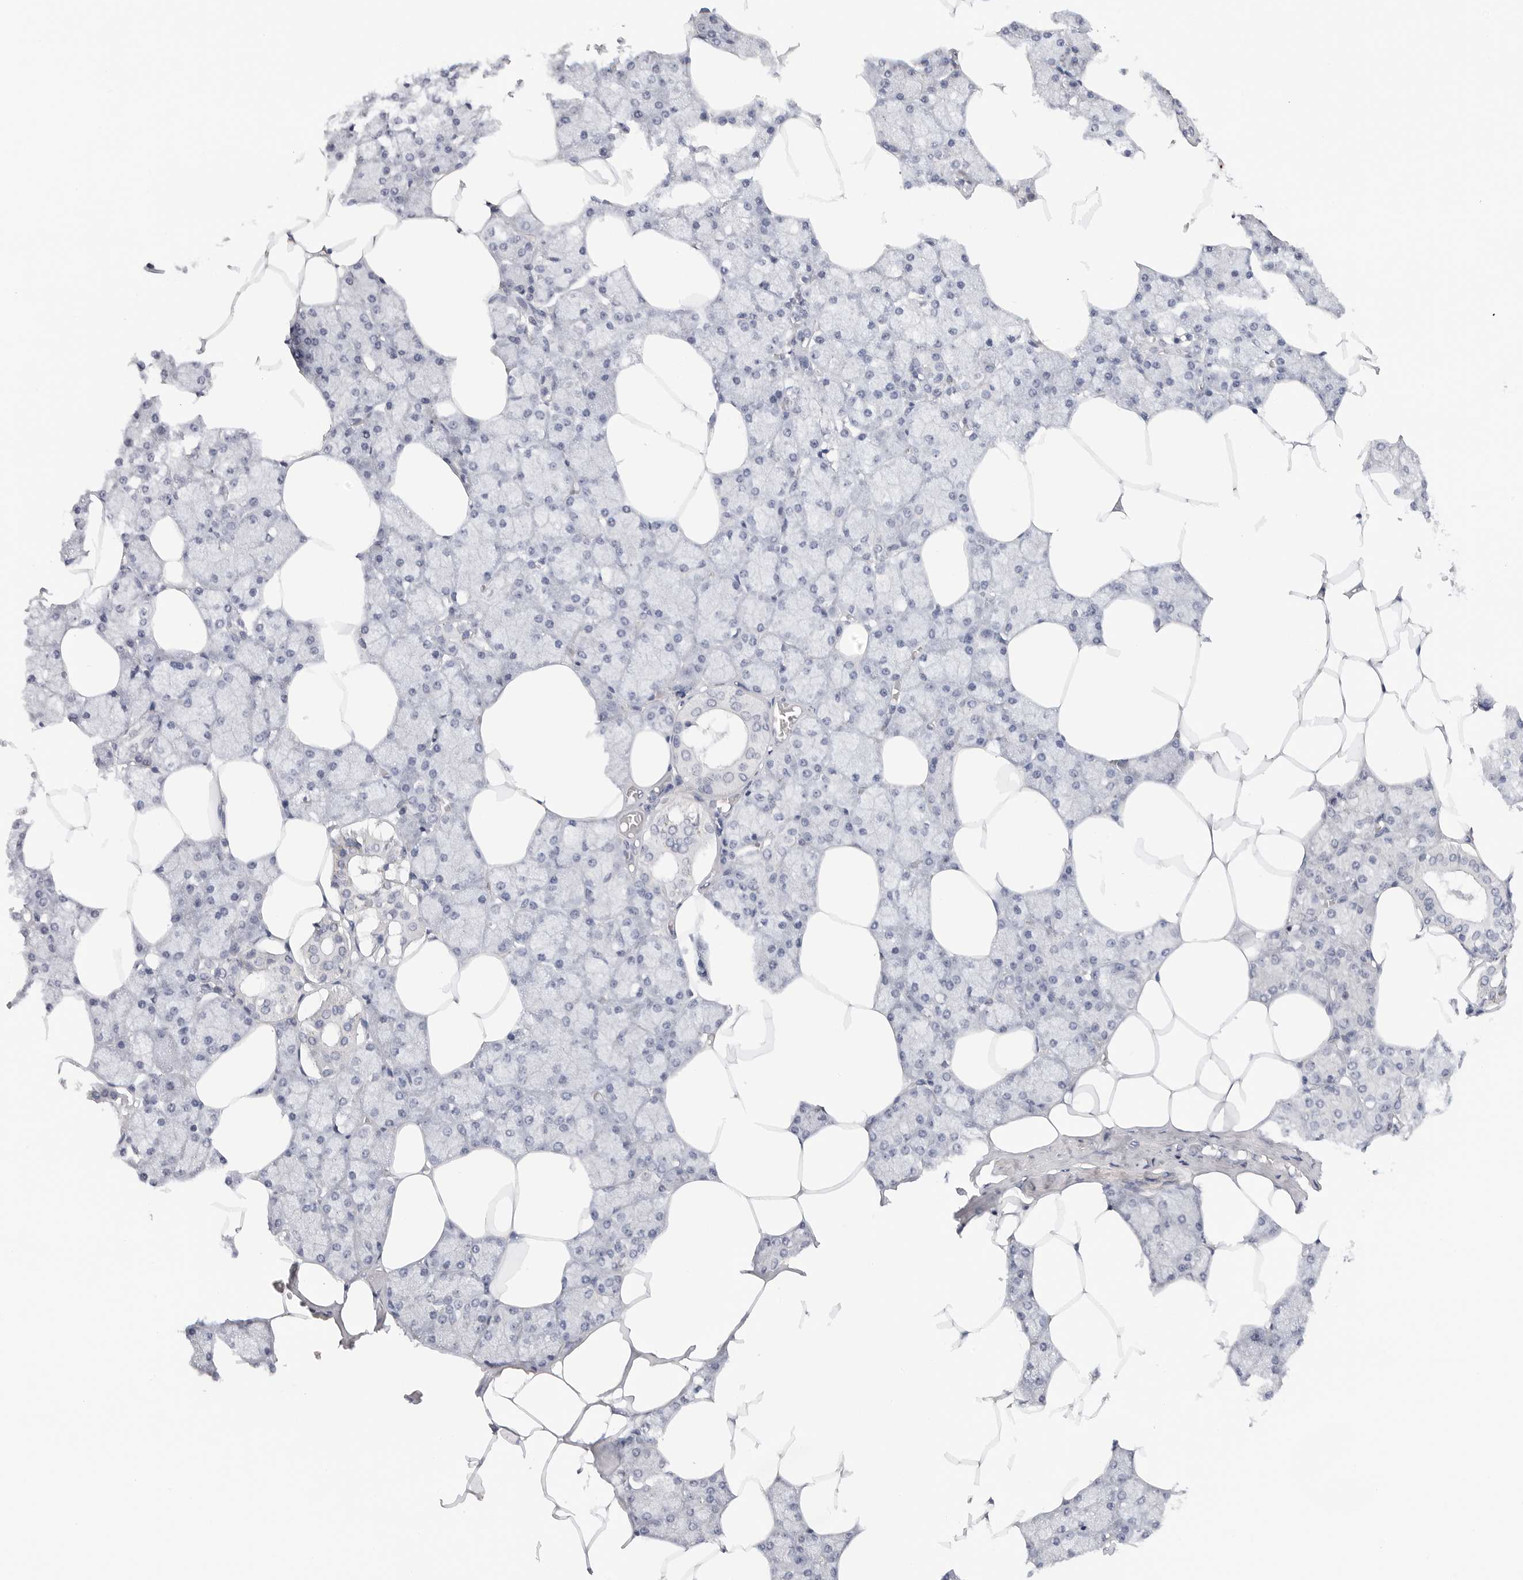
{"staining": {"intensity": "moderate", "quantity": "<25%", "location": "cytoplasmic/membranous"}, "tissue": "salivary gland", "cell_type": "Glandular cells", "image_type": "normal", "snomed": [{"axis": "morphology", "description": "Normal tissue, NOS"}, {"axis": "topography", "description": "Salivary gland"}], "caption": "Moderate cytoplasmic/membranous positivity for a protein is identified in approximately <25% of glandular cells of benign salivary gland using IHC.", "gene": "MAP2K5", "patient": {"sex": "male", "age": 62}}